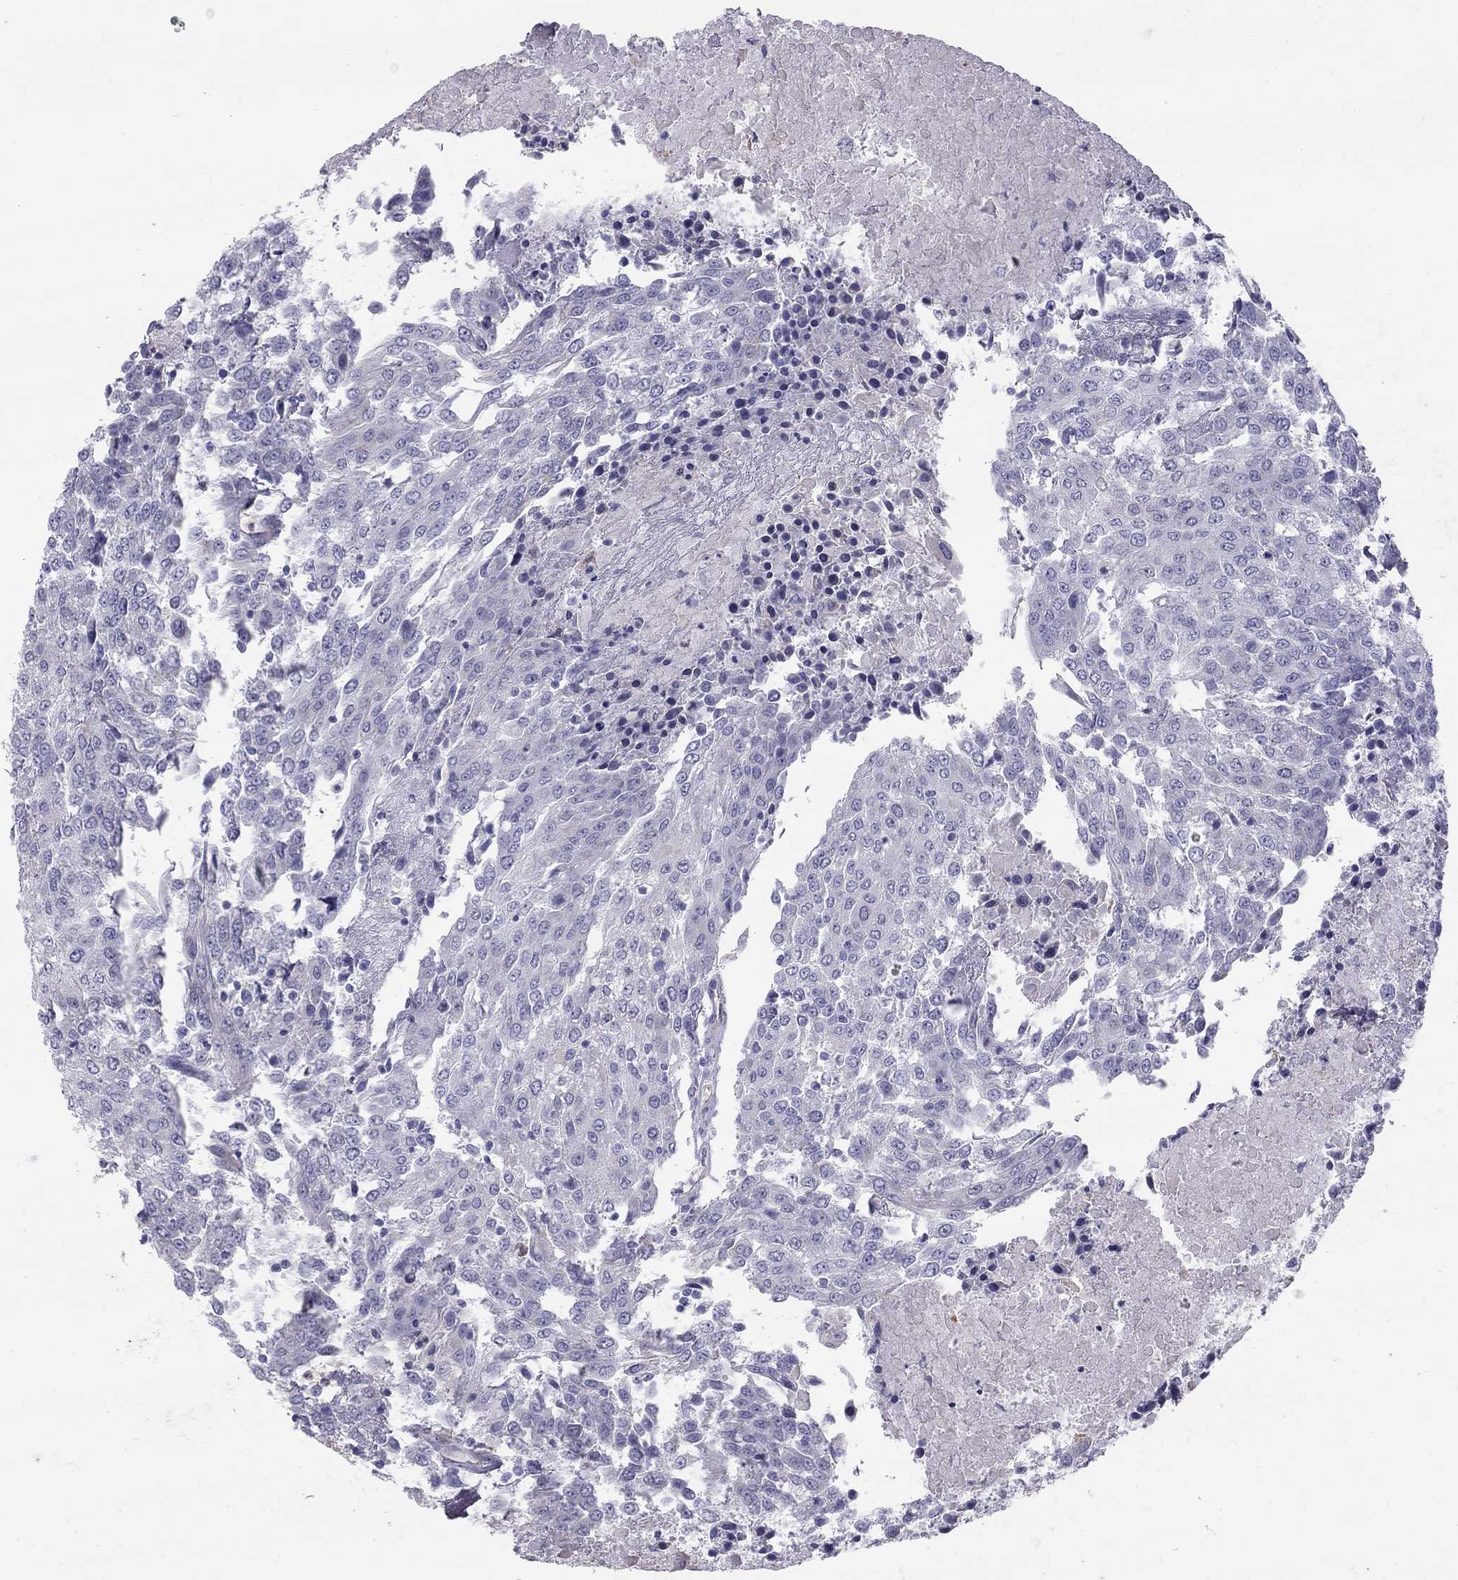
{"staining": {"intensity": "negative", "quantity": "none", "location": "none"}, "tissue": "urothelial cancer", "cell_type": "Tumor cells", "image_type": "cancer", "snomed": [{"axis": "morphology", "description": "Urothelial carcinoma, High grade"}, {"axis": "topography", "description": "Urinary bladder"}], "caption": "Urothelial carcinoma (high-grade) was stained to show a protein in brown. There is no significant expression in tumor cells.", "gene": "TDRD6", "patient": {"sex": "female", "age": 85}}